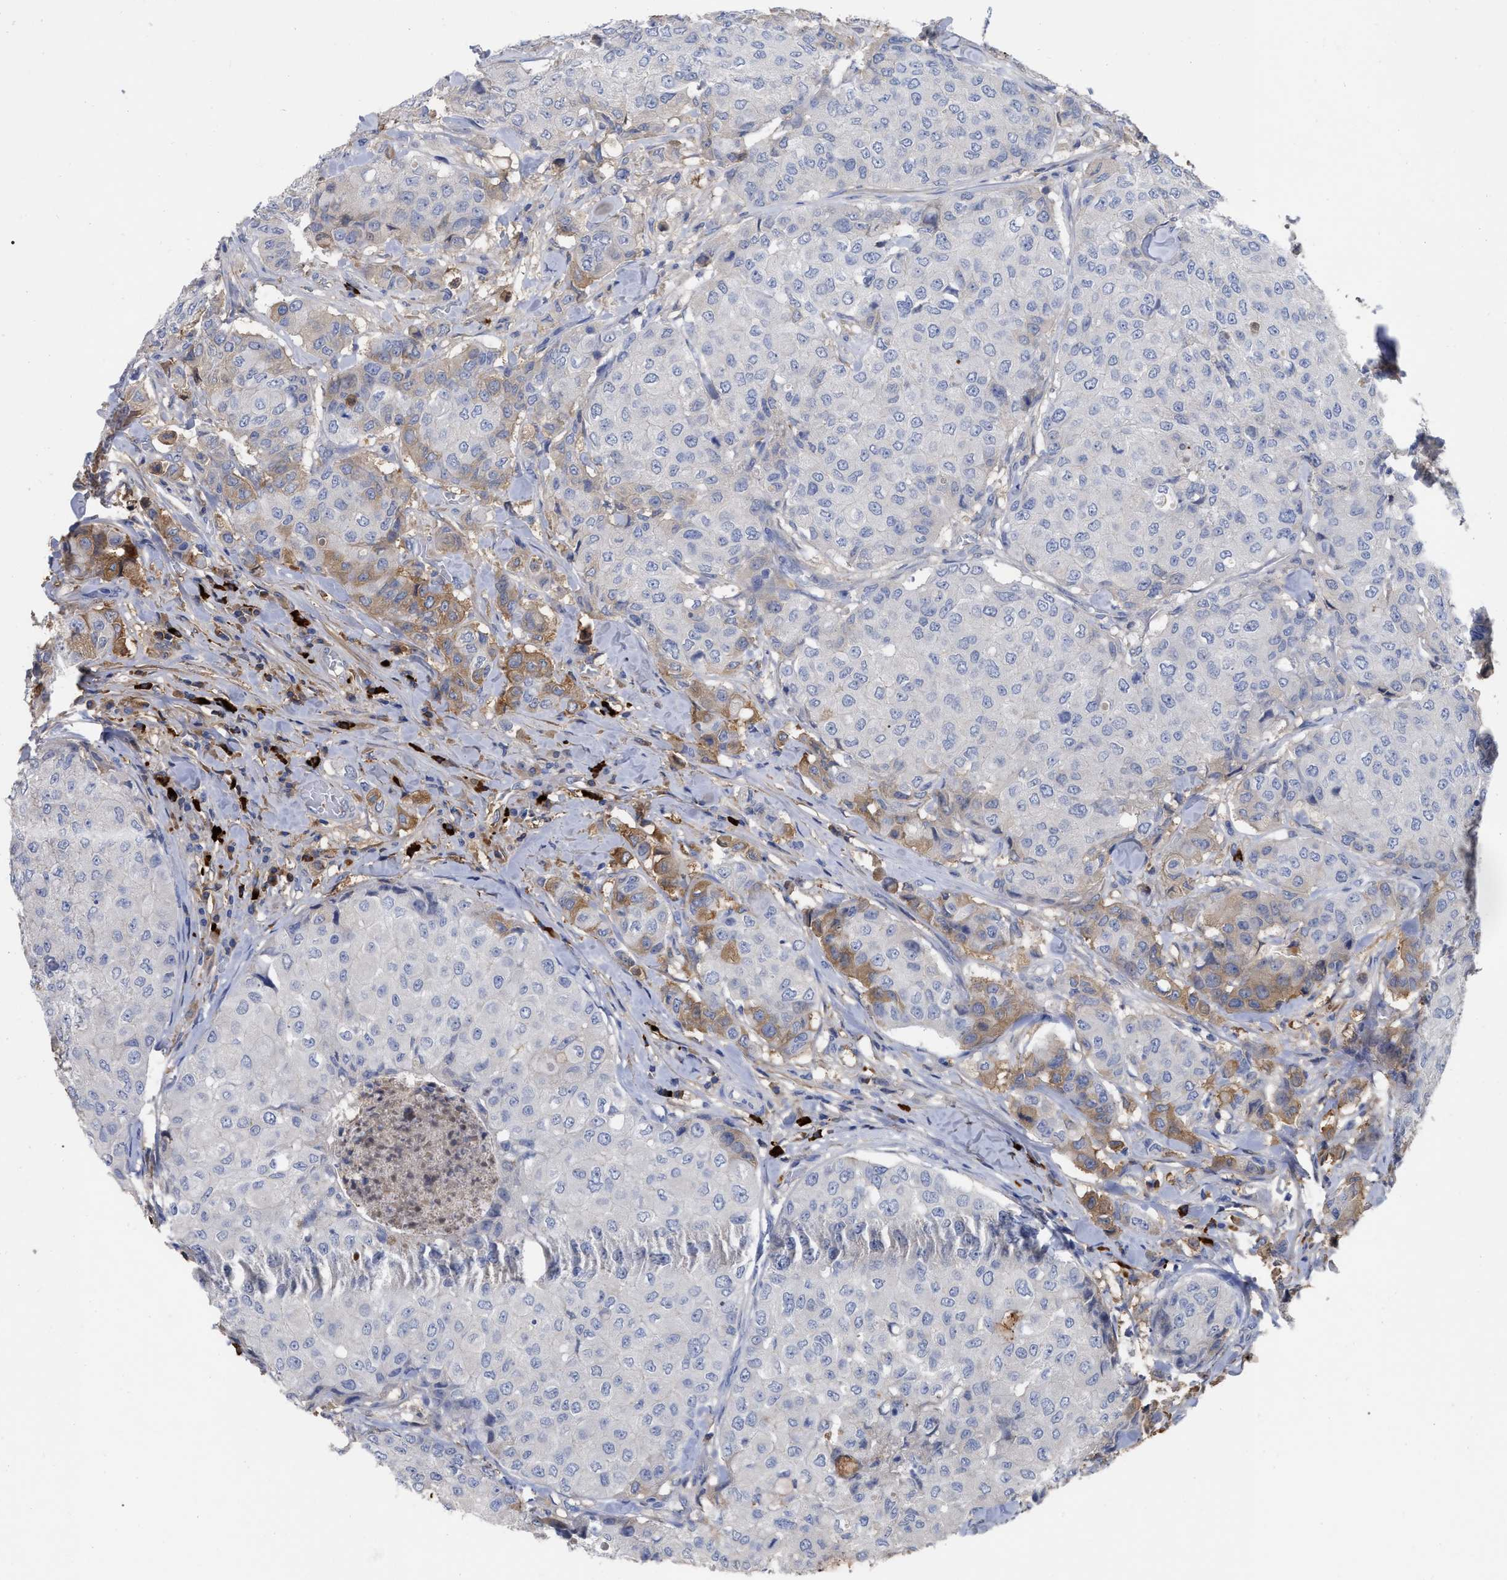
{"staining": {"intensity": "moderate", "quantity": ">75%", "location": "cytoplasmic/membranous"}, "tissue": "breast cancer", "cell_type": "Tumor cells", "image_type": "cancer", "snomed": [{"axis": "morphology", "description": "Duct carcinoma"}, {"axis": "topography", "description": "Breast"}], "caption": "Breast cancer (infiltrating ductal carcinoma) stained with a protein marker exhibits moderate staining in tumor cells.", "gene": "IGHV5-51", "patient": {"sex": "female", "age": 27}}